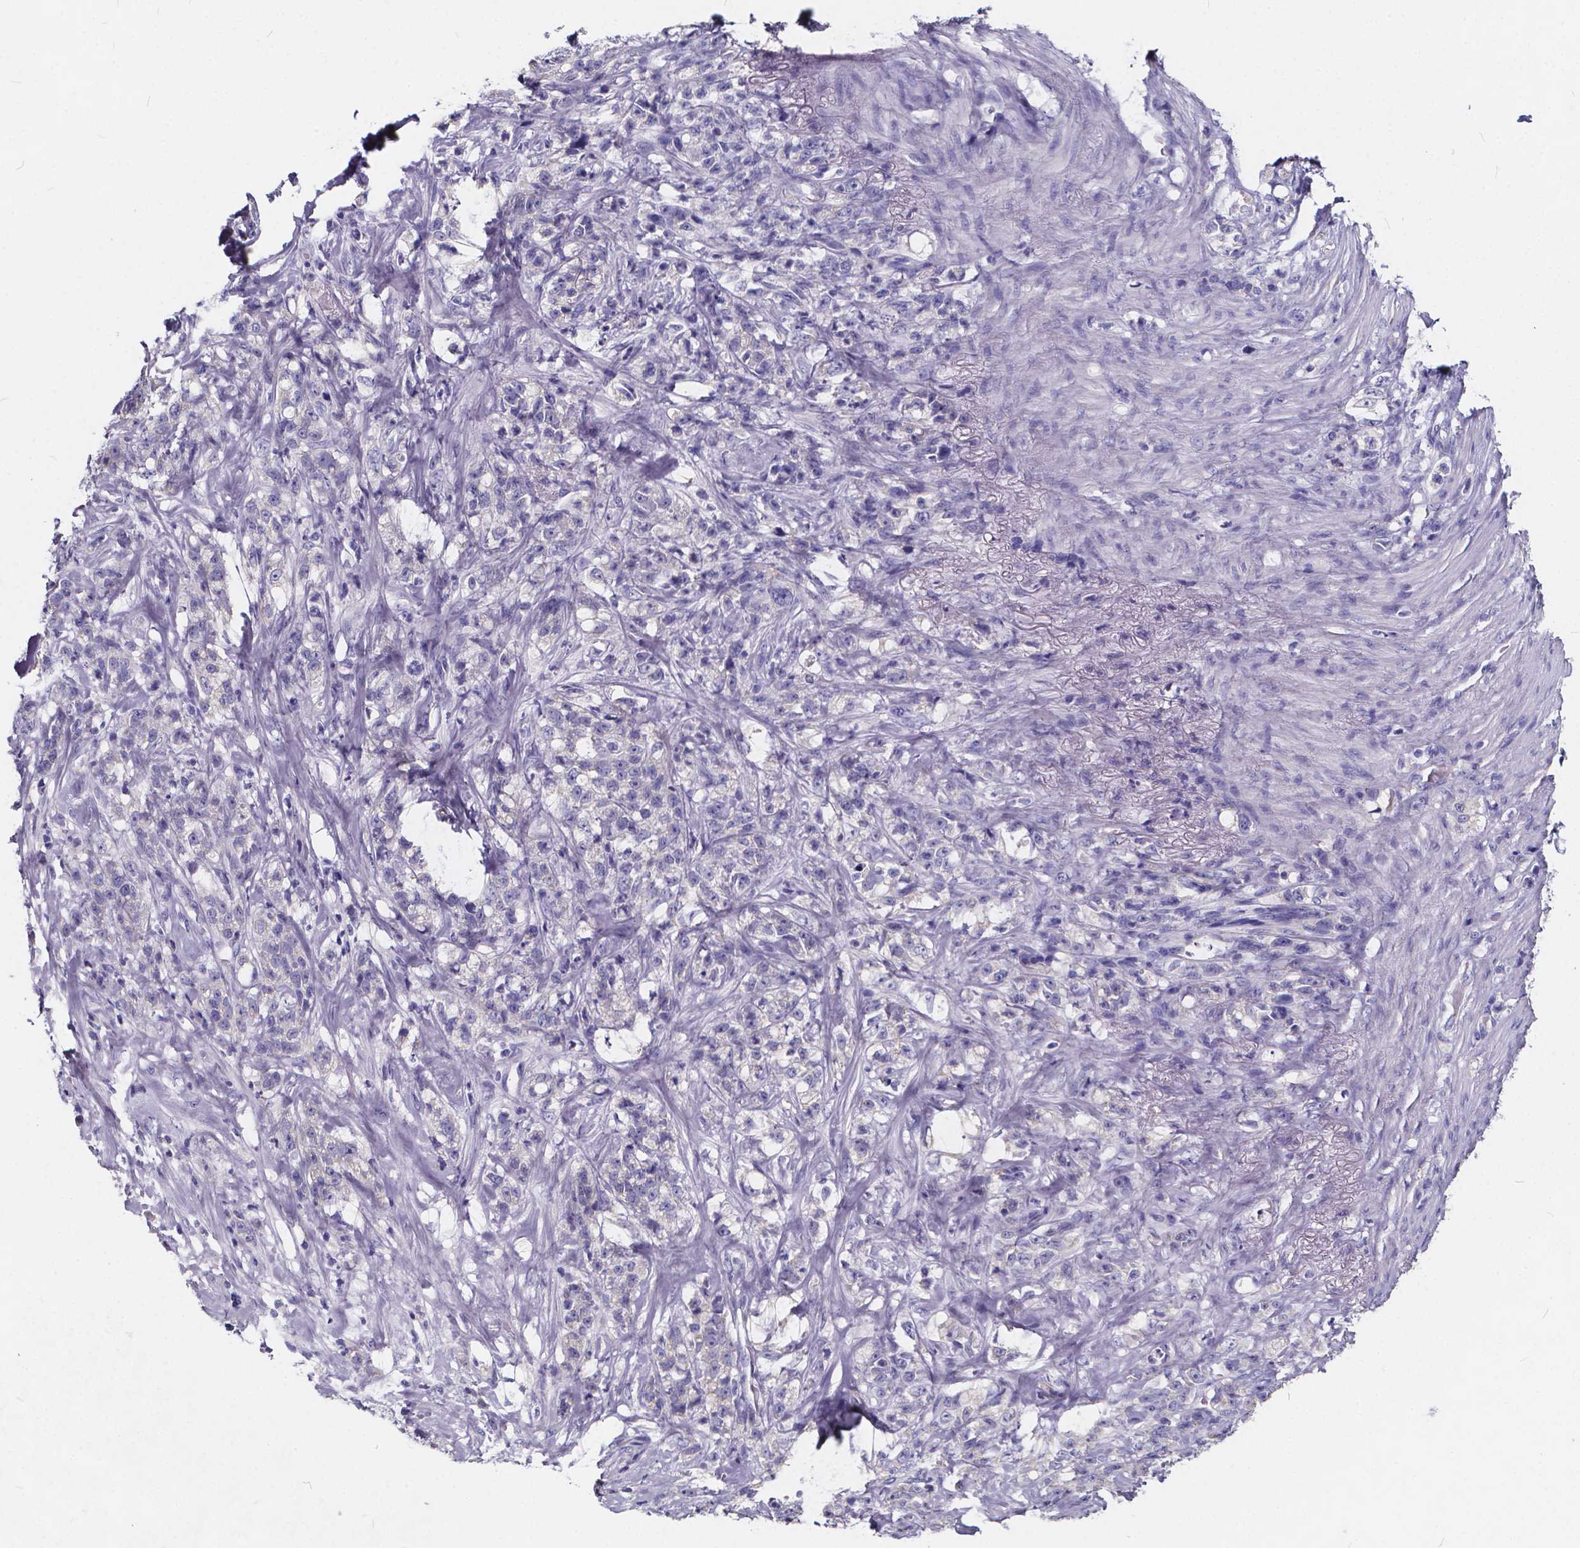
{"staining": {"intensity": "negative", "quantity": "none", "location": "none"}, "tissue": "stomach cancer", "cell_type": "Tumor cells", "image_type": "cancer", "snomed": [{"axis": "morphology", "description": "Adenocarcinoma, NOS"}, {"axis": "topography", "description": "Stomach, lower"}], "caption": "IHC image of neoplastic tissue: stomach cancer stained with DAB (3,3'-diaminobenzidine) demonstrates no significant protein staining in tumor cells.", "gene": "SPEF2", "patient": {"sex": "male", "age": 88}}